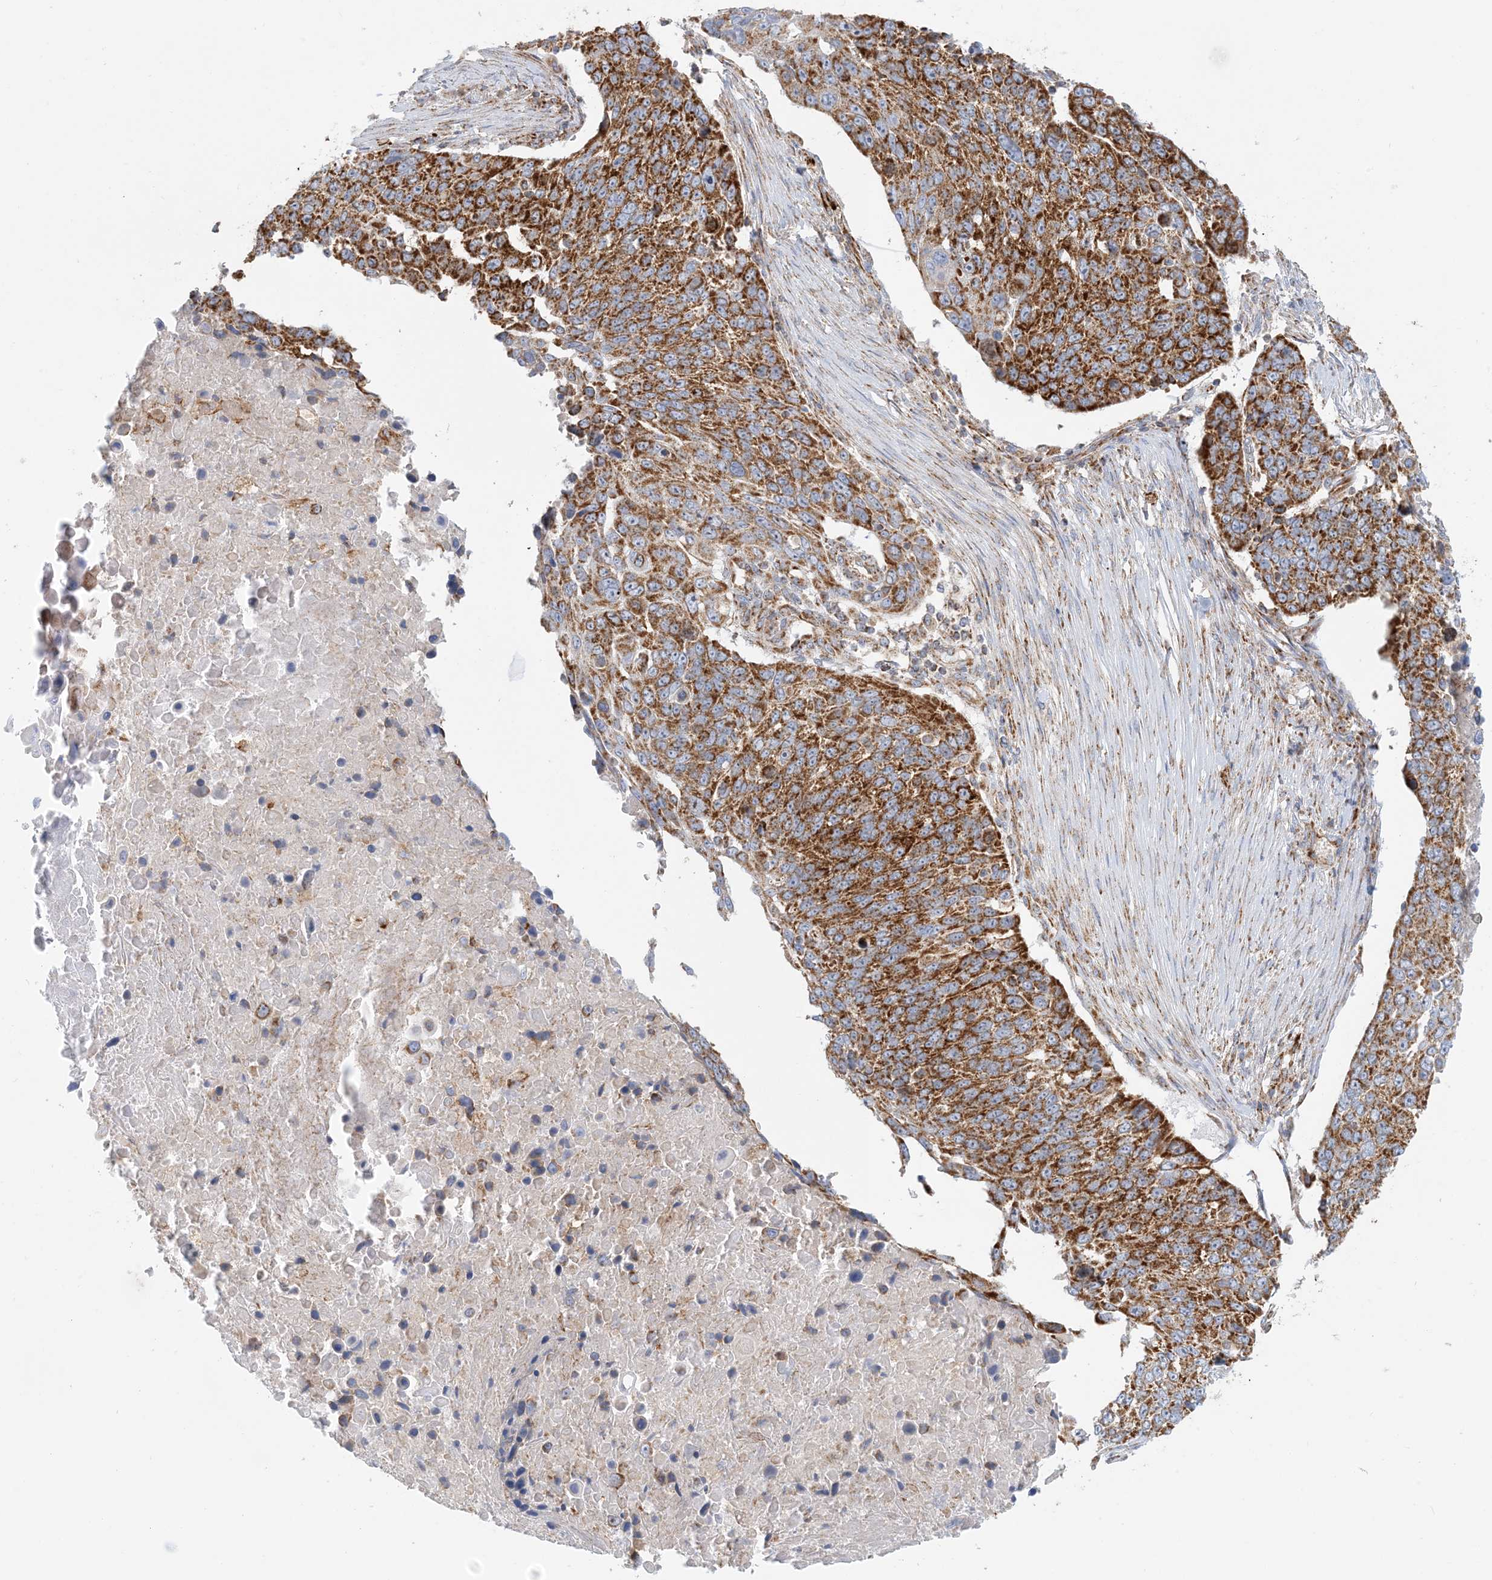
{"staining": {"intensity": "strong", "quantity": ">75%", "location": "cytoplasmic/membranous"}, "tissue": "lung cancer", "cell_type": "Tumor cells", "image_type": "cancer", "snomed": [{"axis": "morphology", "description": "Squamous cell carcinoma, NOS"}, {"axis": "topography", "description": "Lung"}], "caption": "Lung cancer stained with immunohistochemistry (IHC) displays strong cytoplasmic/membranous expression in approximately >75% of tumor cells.", "gene": "COA3", "patient": {"sex": "male", "age": 66}}